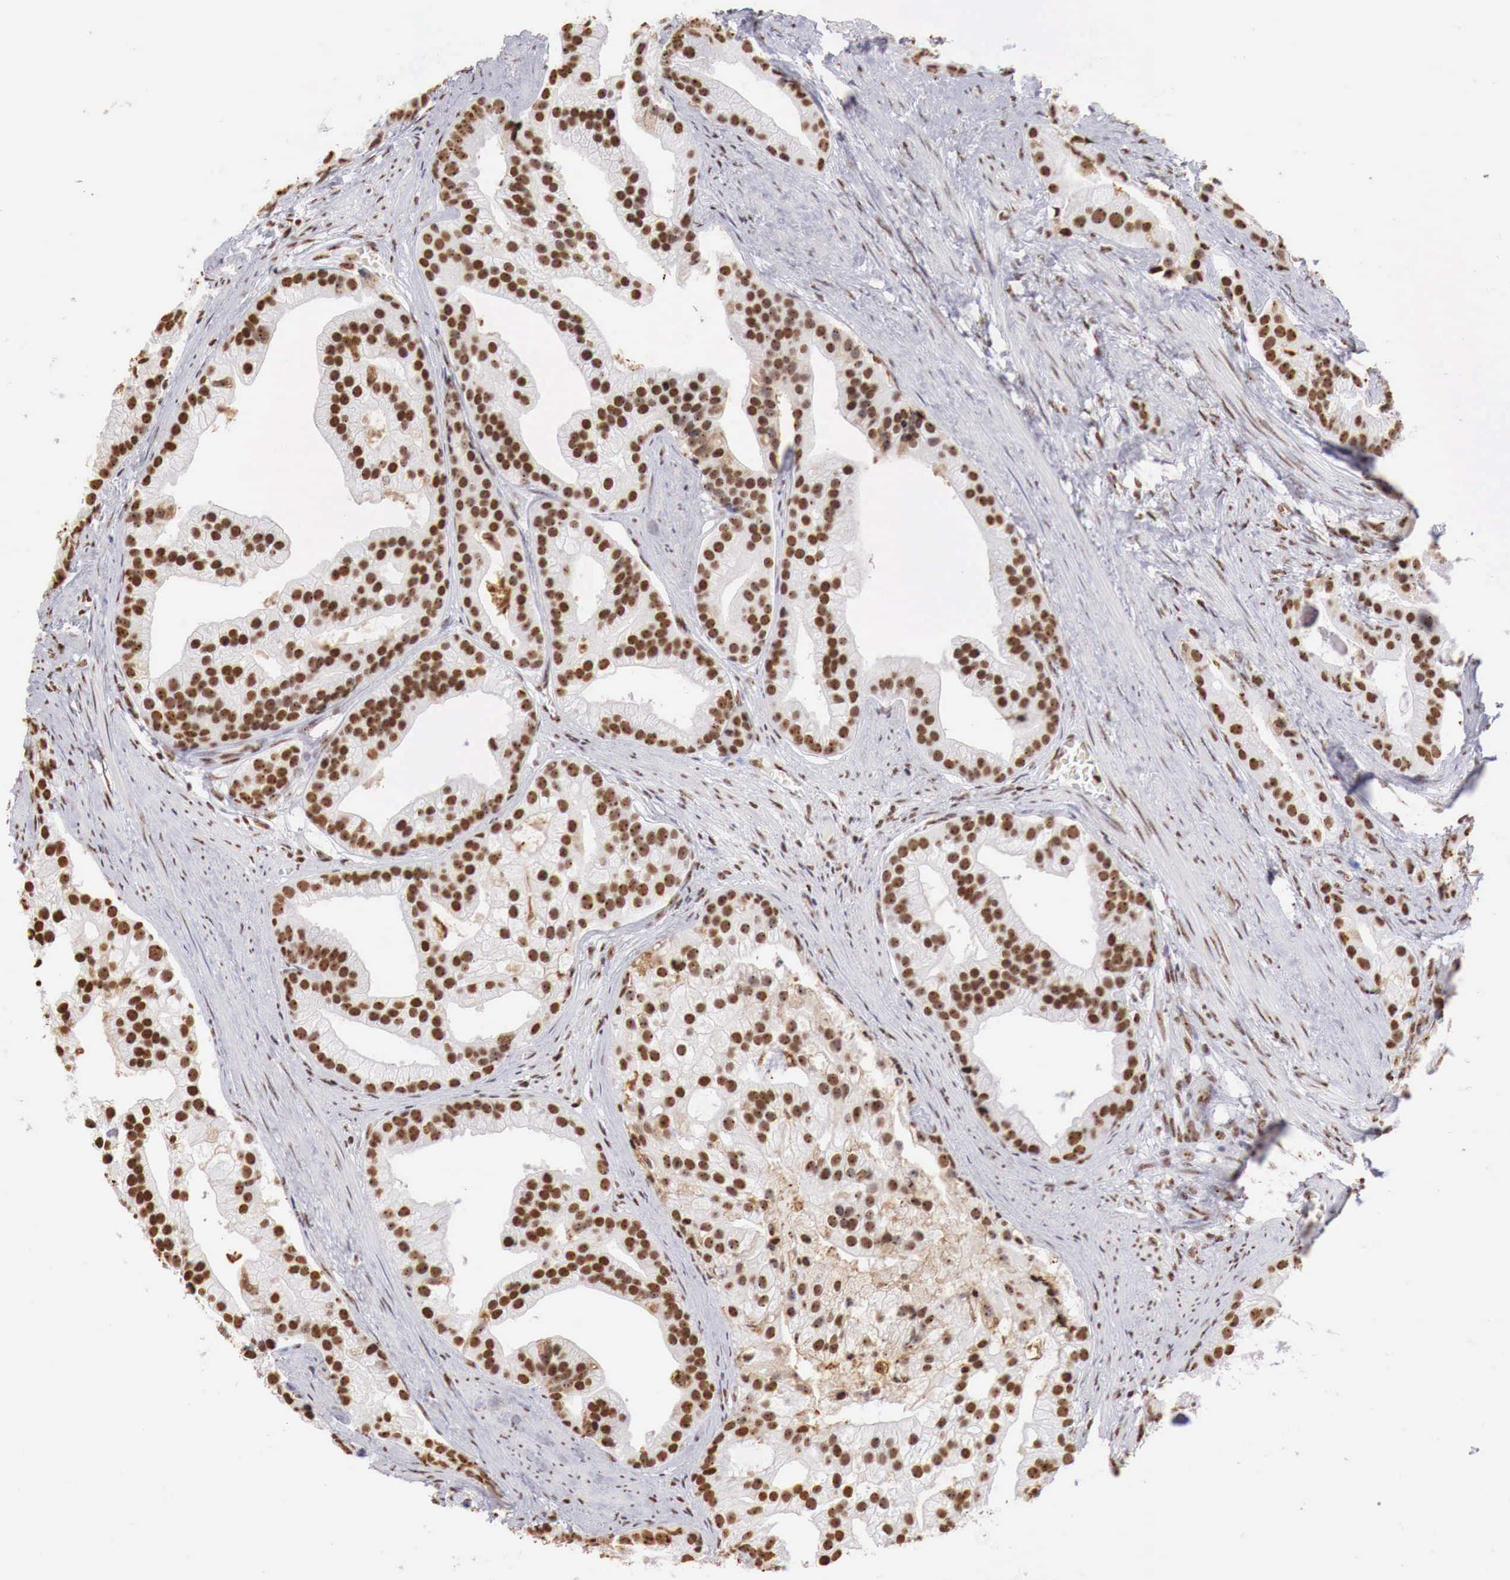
{"staining": {"intensity": "strong", "quantity": ">75%", "location": "nuclear"}, "tissue": "prostate cancer", "cell_type": "Tumor cells", "image_type": "cancer", "snomed": [{"axis": "morphology", "description": "Adenocarcinoma, Medium grade"}, {"axis": "topography", "description": "Prostate"}], "caption": "Human prostate cancer stained with a brown dye reveals strong nuclear positive expression in about >75% of tumor cells.", "gene": "DKC1", "patient": {"sex": "male", "age": 65}}